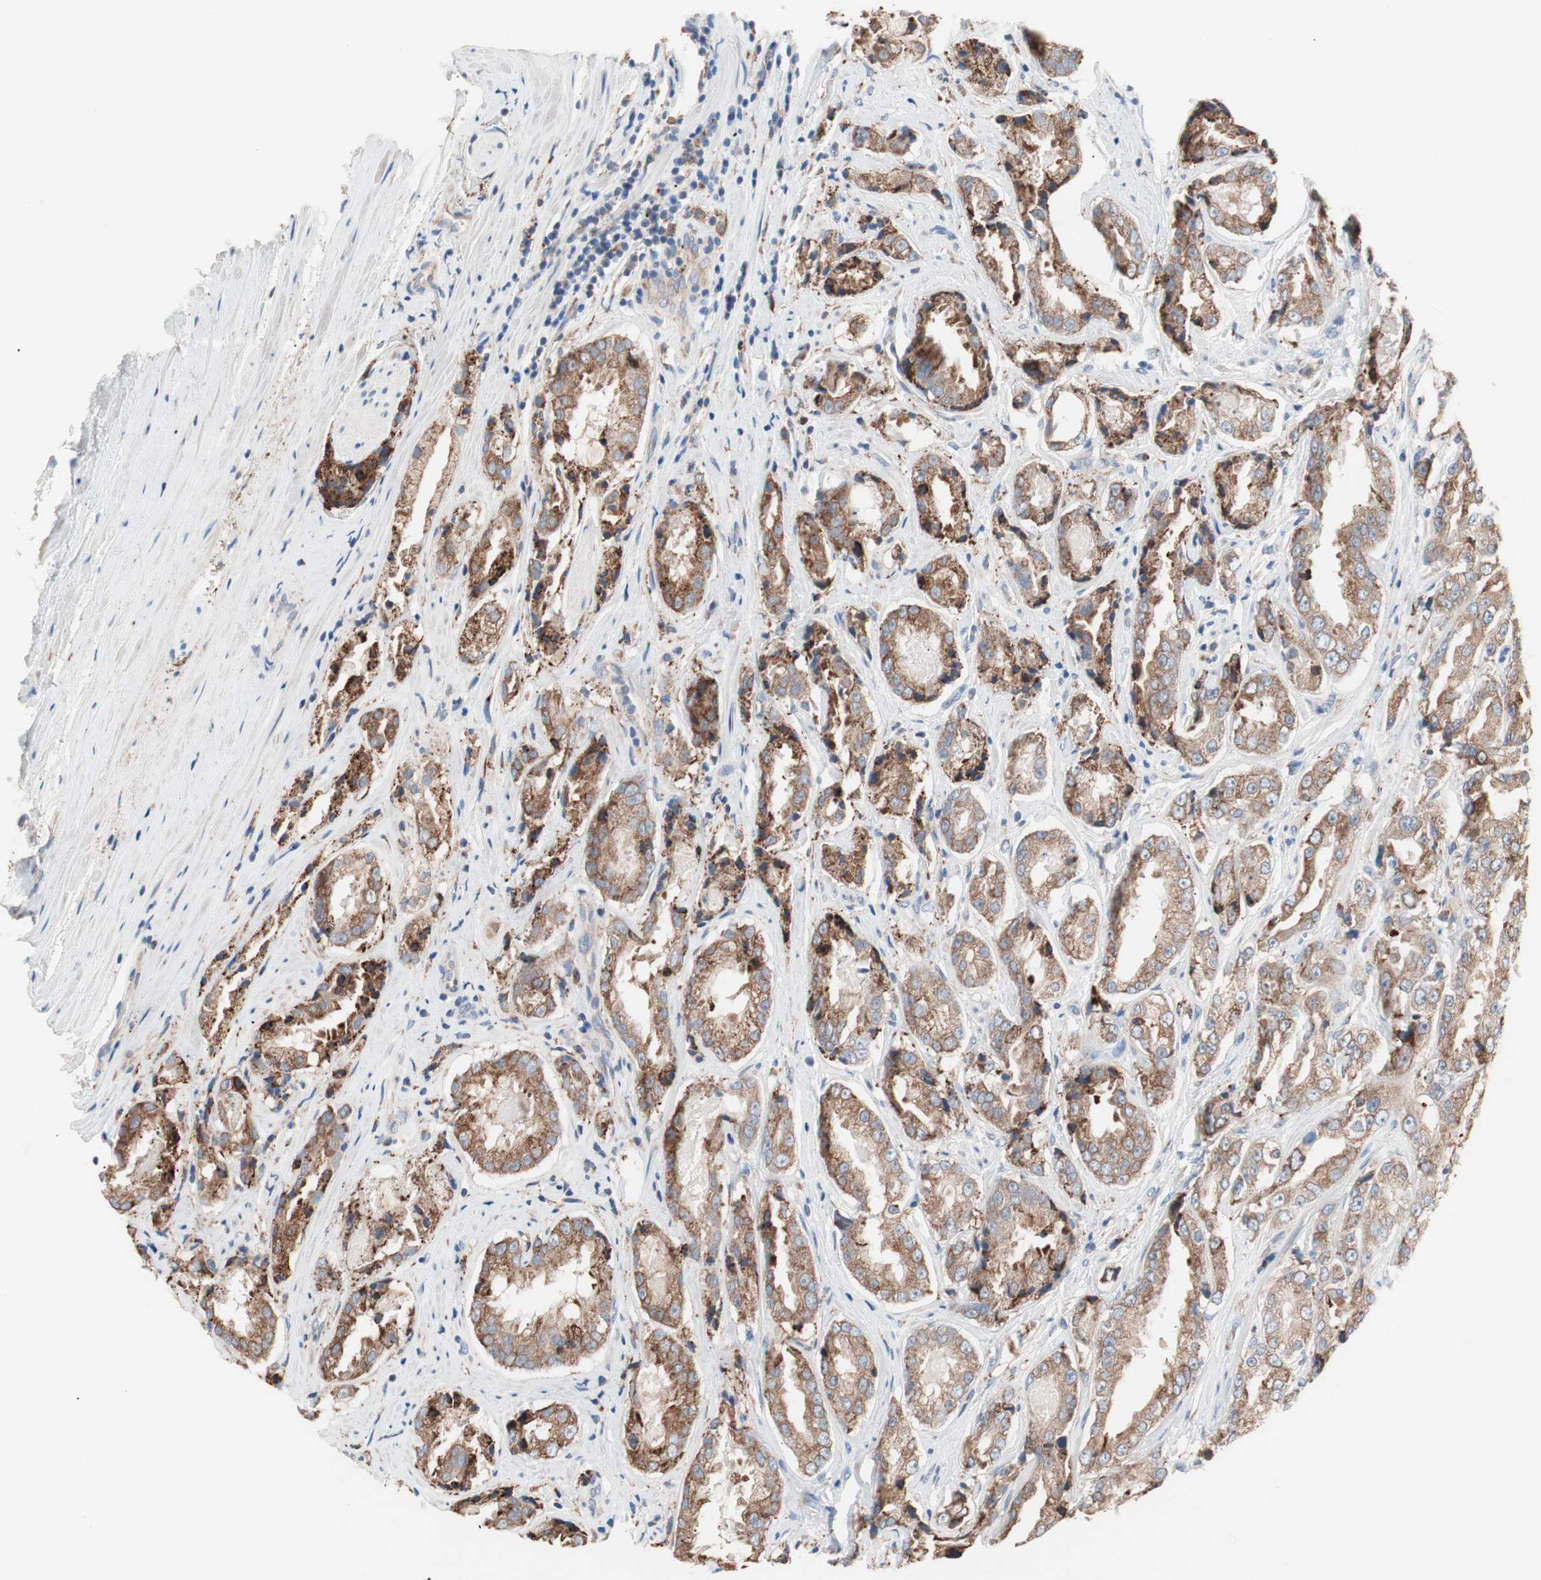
{"staining": {"intensity": "moderate", "quantity": ">75%", "location": "cytoplasmic/membranous"}, "tissue": "prostate cancer", "cell_type": "Tumor cells", "image_type": "cancer", "snomed": [{"axis": "morphology", "description": "Adenocarcinoma, High grade"}, {"axis": "topography", "description": "Prostate"}], "caption": "Brown immunohistochemical staining in human adenocarcinoma (high-grade) (prostate) demonstrates moderate cytoplasmic/membranous staining in approximately >75% of tumor cells. (DAB IHC, brown staining for protein, blue staining for nuclei).", "gene": "SLC27A4", "patient": {"sex": "male", "age": 73}}